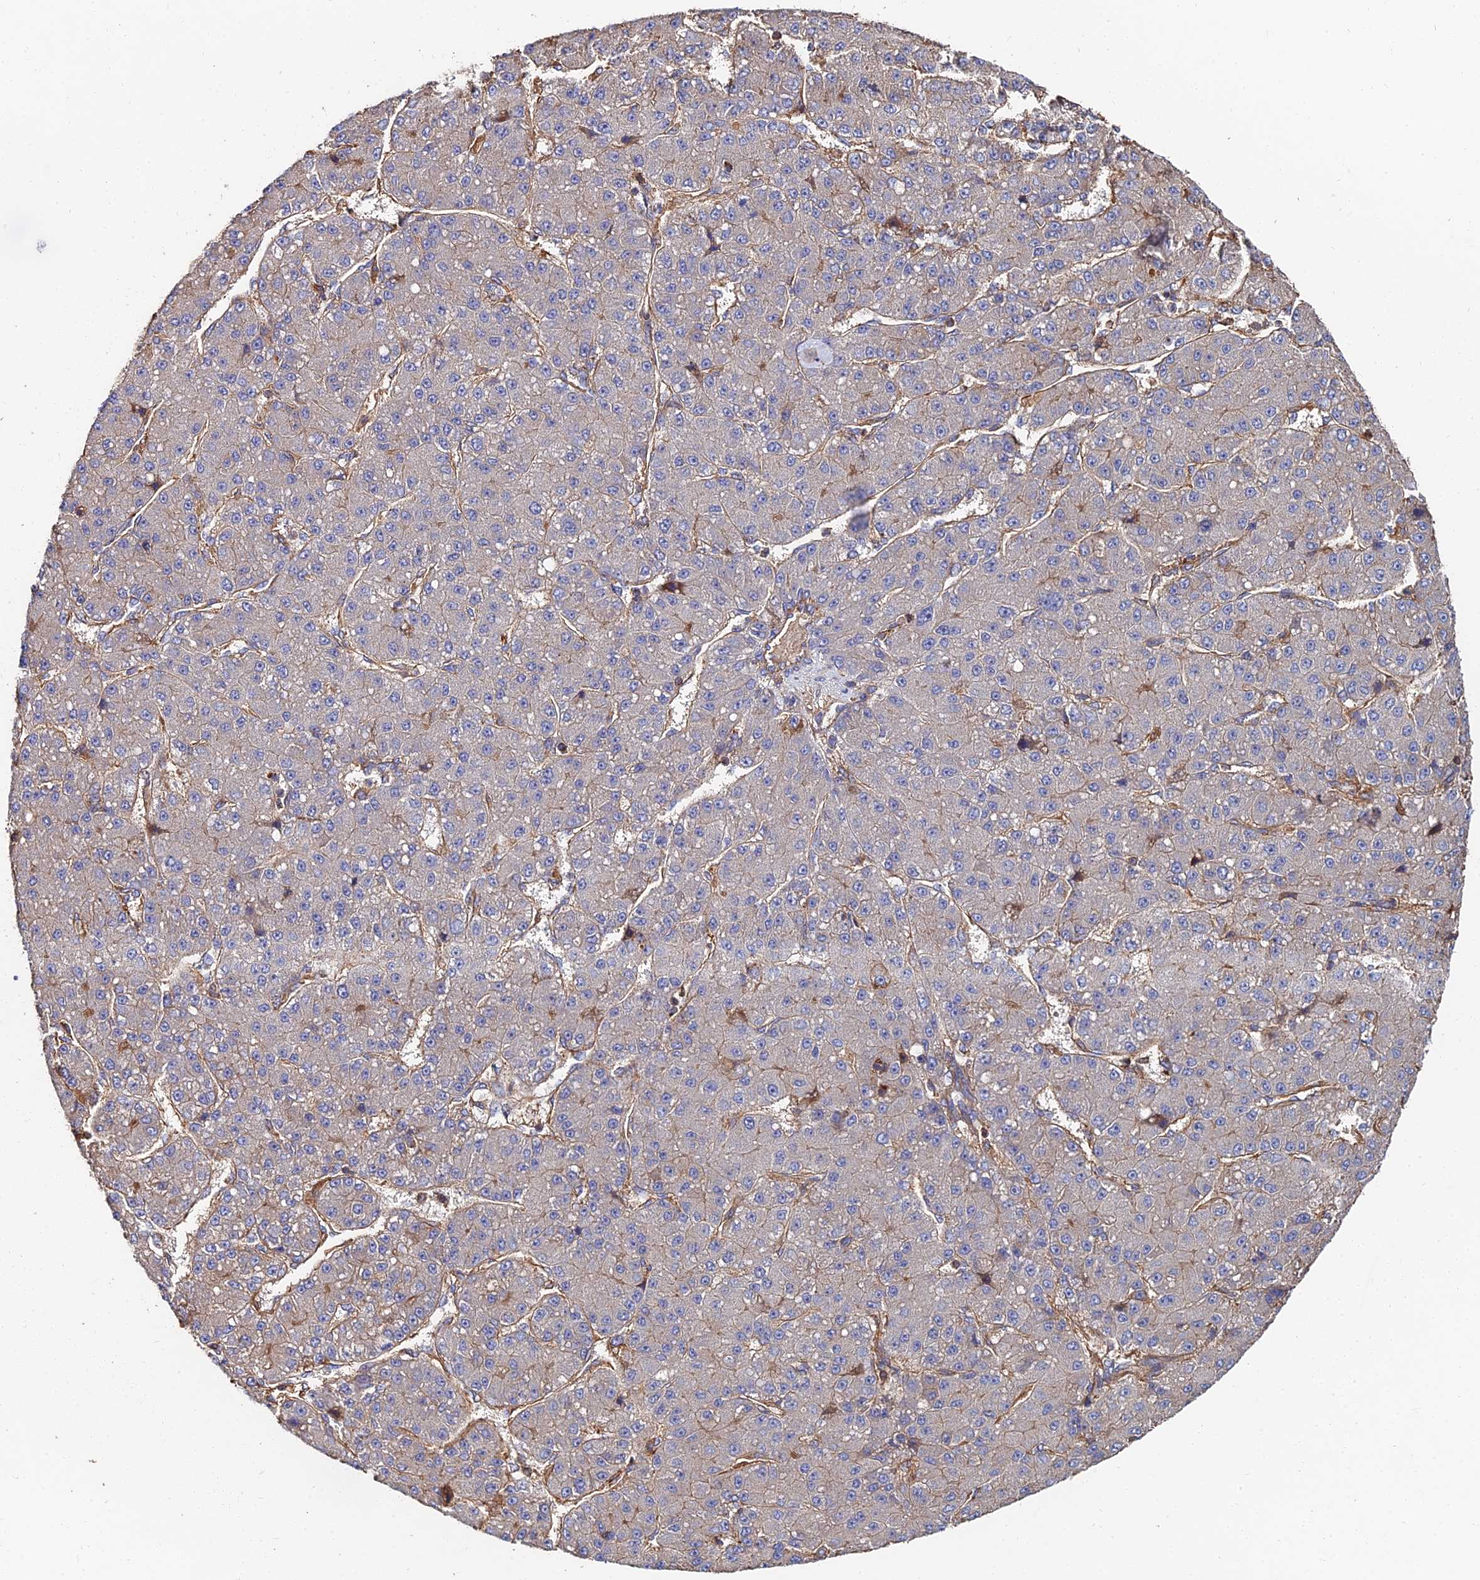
{"staining": {"intensity": "negative", "quantity": "none", "location": "none"}, "tissue": "liver cancer", "cell_type": "Tumor cells", "image_type": "cancer", "snomed": [{"axis": "morphology", "description": "Carcinoma, Hepatocellular, NOS"}, {"axis": "topography", "description": "Liver"}], "caption": "This is a image of immunohistochemistry (IHC) staining of liver cancer, which shows no positivity in tumor cells.", "gene": "EXT1", "patient": {"sex": "male", "age": 67}}